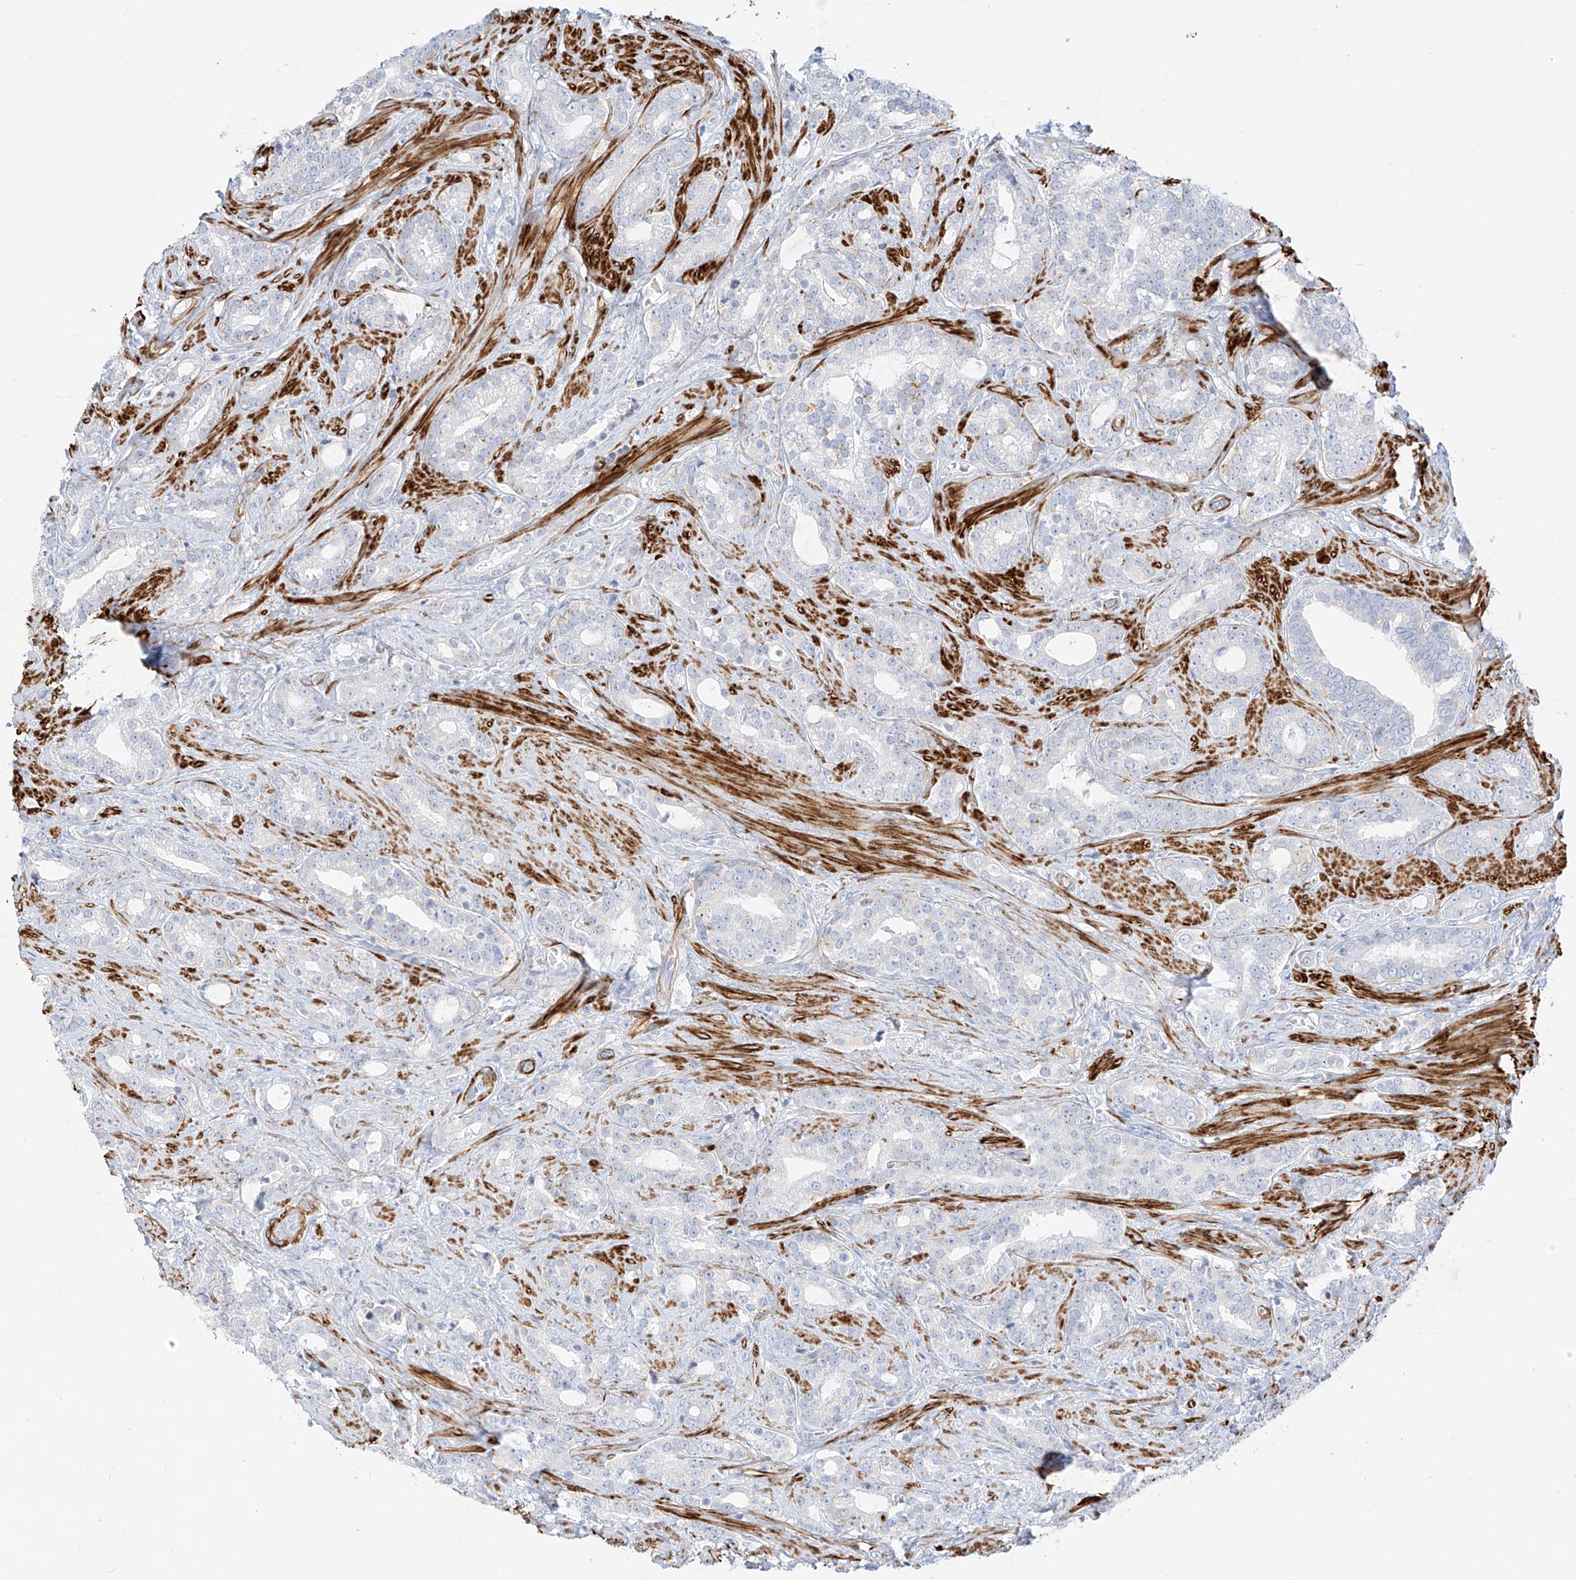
{"staining": {"intensity": "negative", "quantity": "none", "location": "none"}, "tissue": "prostate cancer", "cell_type": "Tumor cells", "image_type": "cancer", "snomed": [{"axis": "morphology", "description": "Adenocarcinoma, High grade"}, {"axis": "topography", "description": "Prostate and seminal vesicle, NOS"}], "caption": "This is an immunohistochemistry (IHC) image of prostate high-grade adenocarcinoma. There is no positivity in tumor cells.", "gene": "ST3GAL5", "patient": {"sex": "male", "age": 67}}